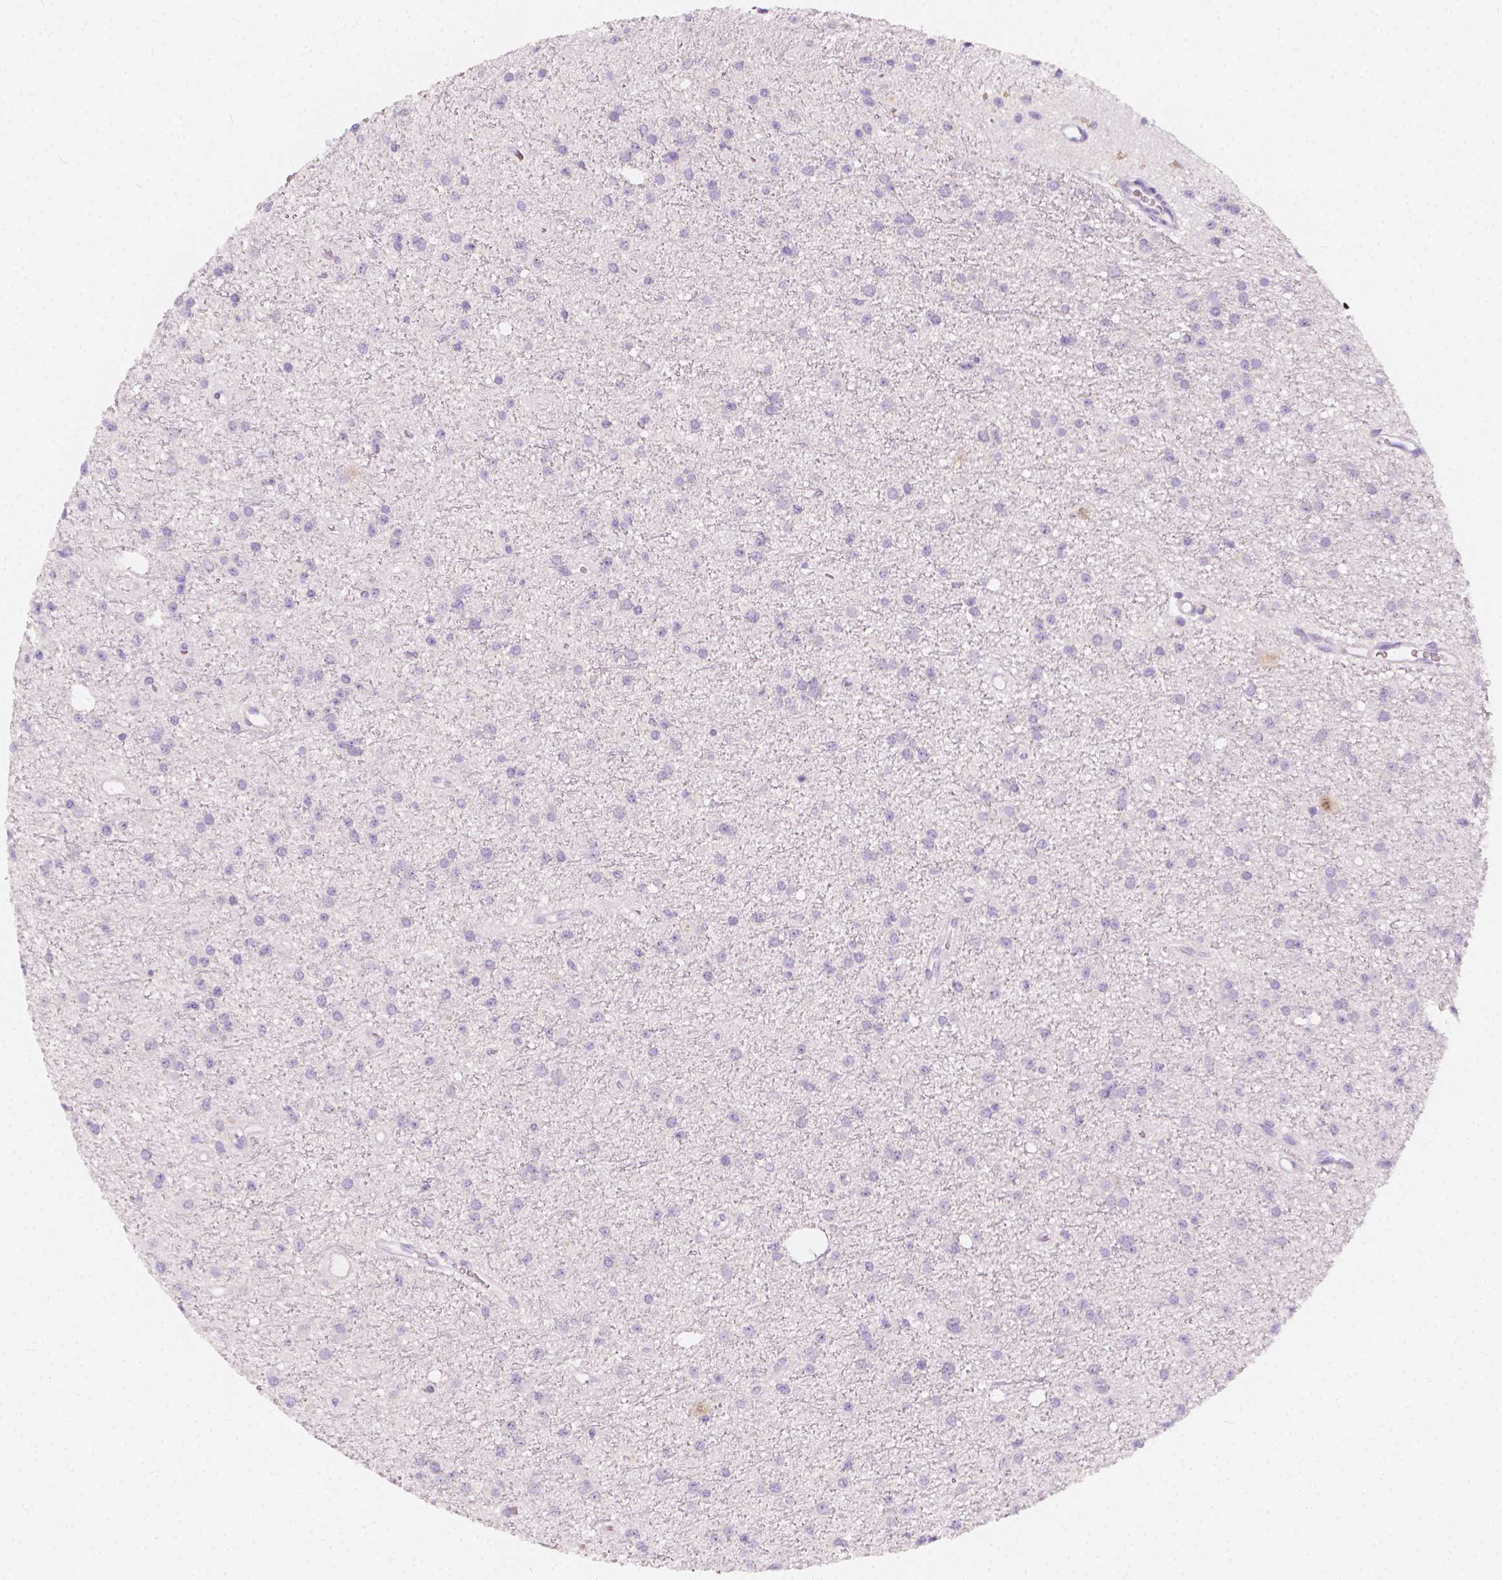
{"staining": {"intensity": "negative", "quantity": "none", "location": "none"}, "tissue": "glioma", "cell_type": "Tumor cells", "image_type": "cancer", "snomed": [{"axis": "morphology", "description": "Glioma, malignant, Low grade"}, {"axis": "topography", "description": "Brain"}], "caption": "IHC image of neoplastic tissue: glioma stained with DAB (3,3'-diaminobenzidine) reveals no significant protein expression in tumor cells.", "gene": "RBFOX1", "patient": {"sex": "male", "age": 27}}